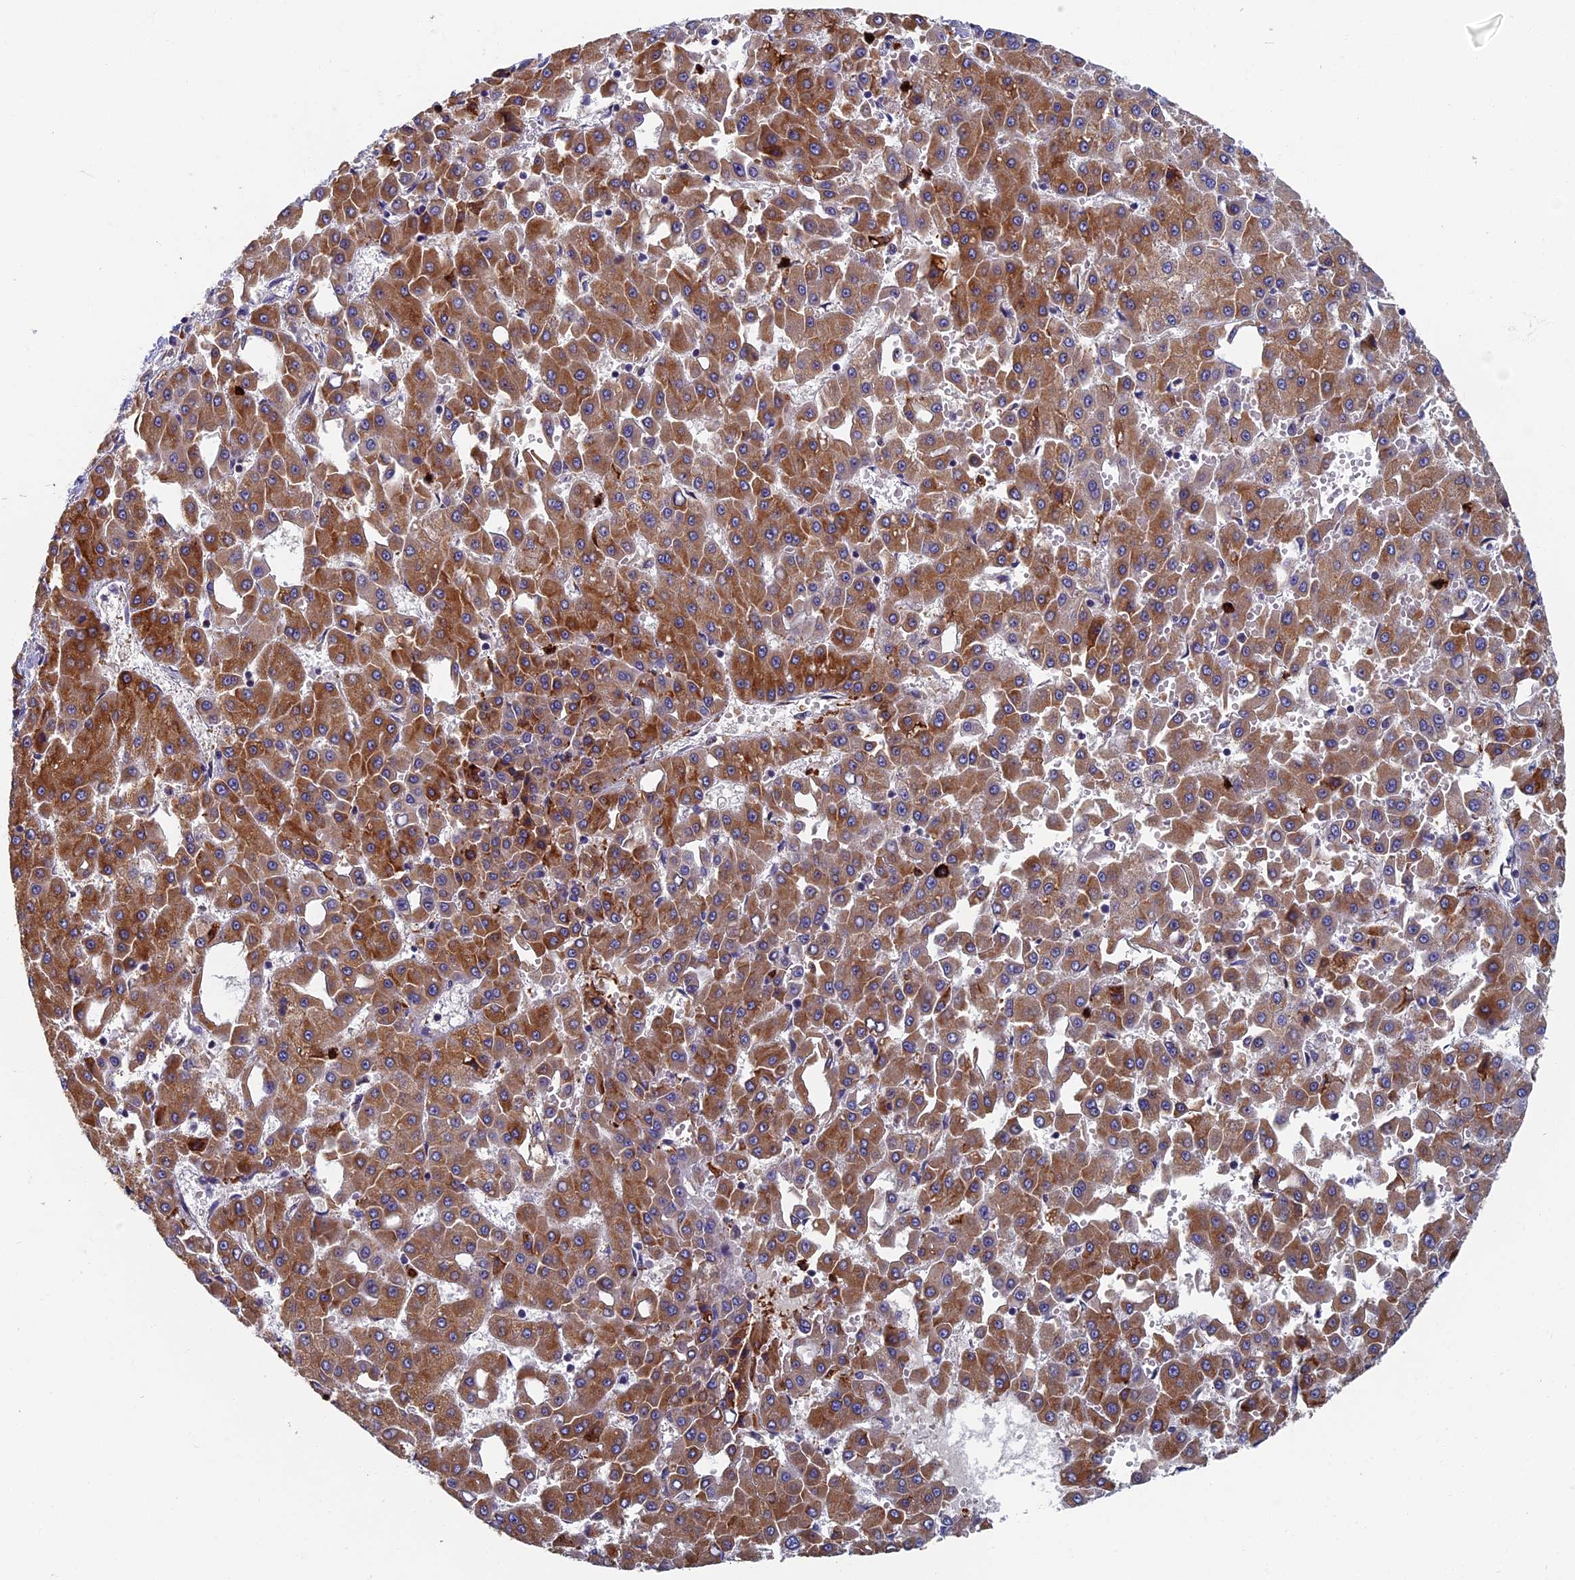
{"staining": {"intensity": "moderate", "quantity": ">75%", "location": "cytoplasmic/membranous"}, "tissue": "liver cancer", "cell_type": "Tumor cells", "image_type": "cancer", "snomed": [{"axis": "morphology", "description": "Carcinoma, Hepatocellular, NOS"}, {"axis": "topography", "description": "Liver"}], "caption": "This histopathology image exhibits immunohistochemistry staining of liver hepatocellular carcinoma, with medium moderate cytoplasmic/membranous staining in approximately >75% of tumor cells.", "gene": "TNK2", "patient": {"sex": "male", "age": 47}}